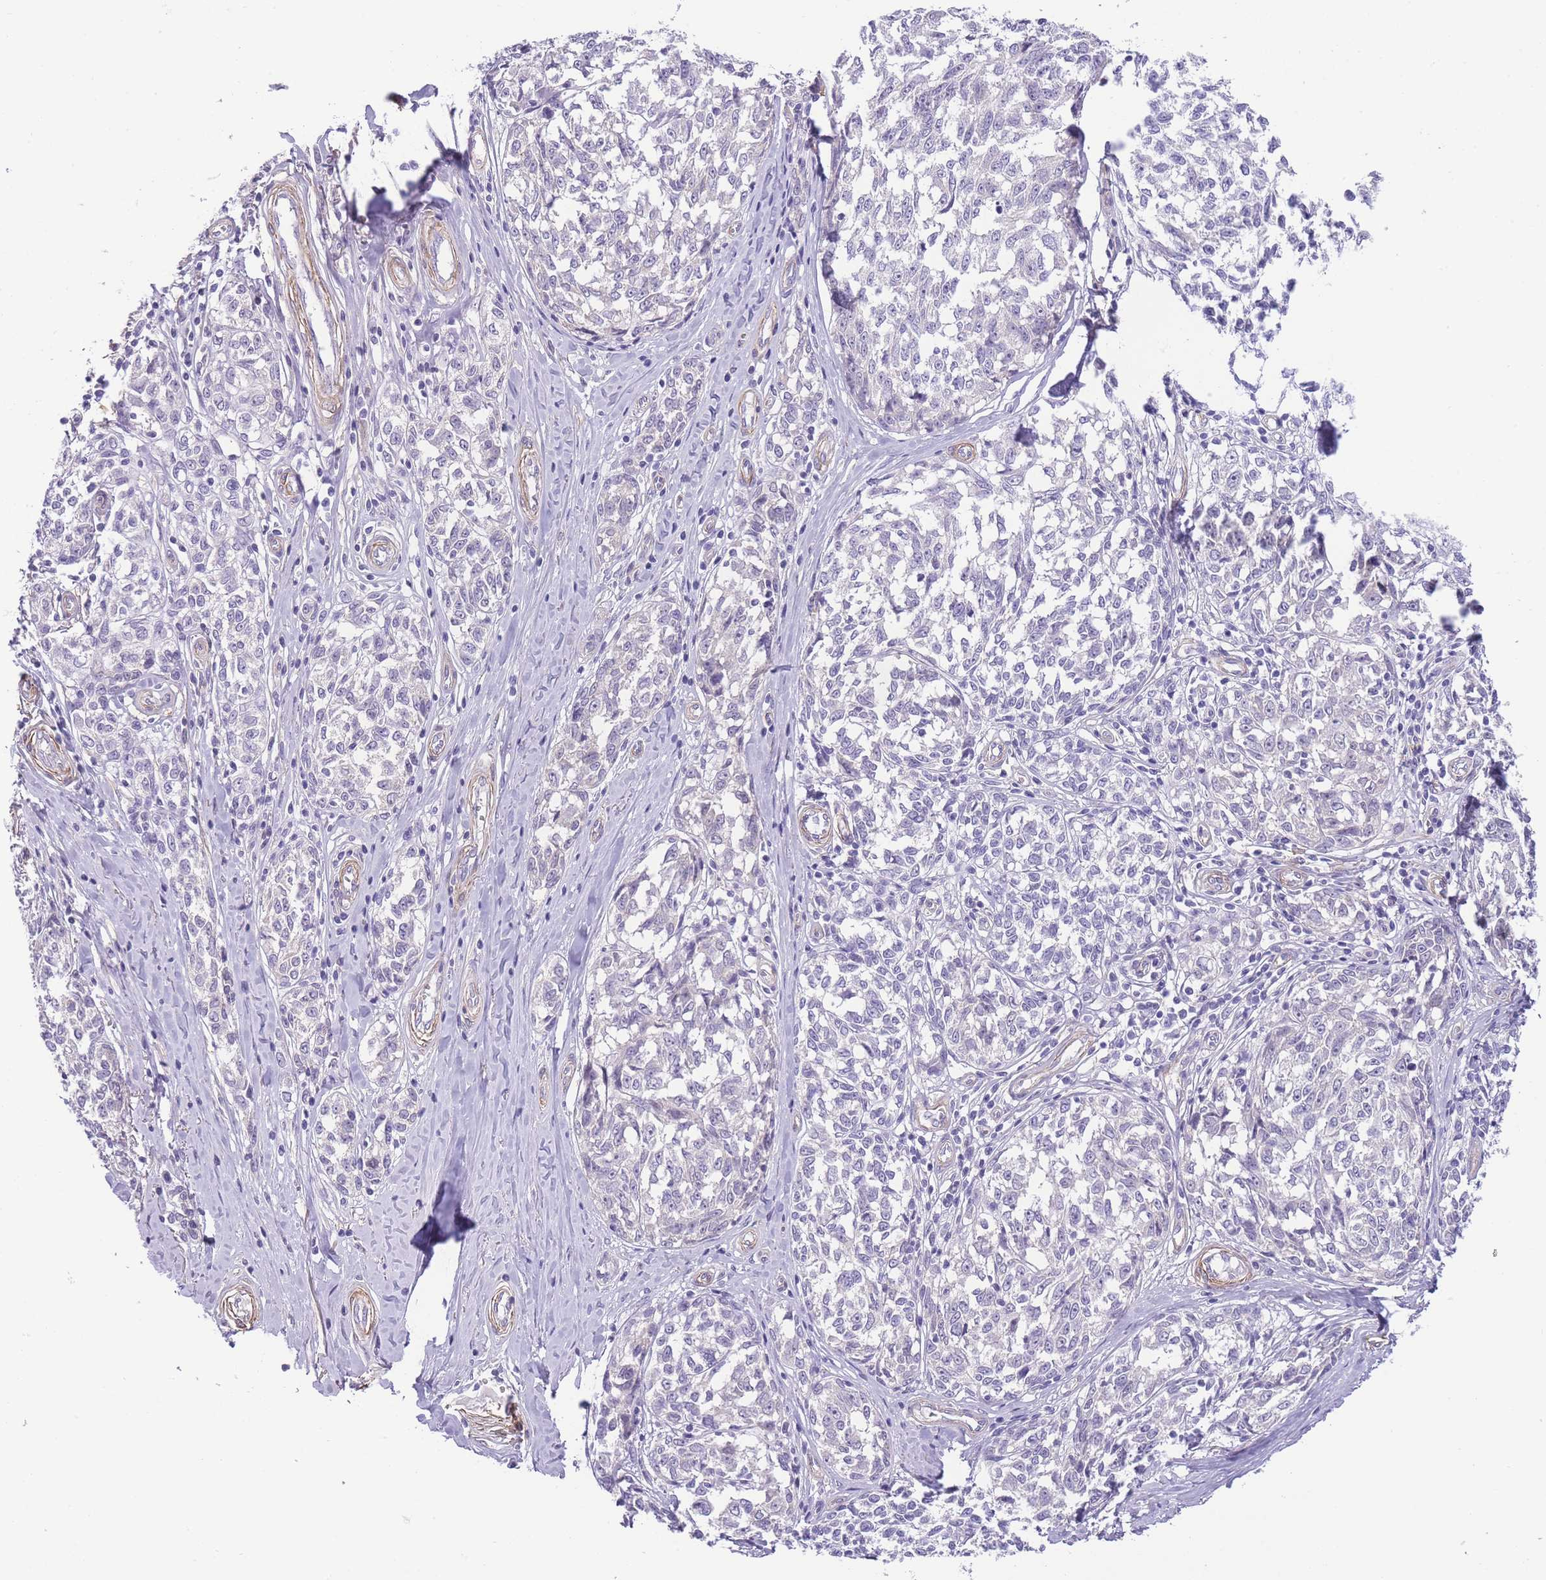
{"staining": {"intensity": "negative", "quantity": "none", "location": "none"}, "tissue": "melanoma", "cell_type": "Tumor cells", "image_type": "cancer", "snomed": [{"axis": "morphology", "description": "Normal tissue, NOS"}, {"axis": "morphology", "description": "Malignant melanoma, NOS"}, {"axis": "topography", "description": "Skin"}], "caption": "High magnification brightfield microscopy of malignant melanoma stained with DAB (brown) and counterstained with hematoxylin (blue): tumor cells show no significant staining.", "gene": "FAM124A", "patient": {"sex": "female", "age": 64}}